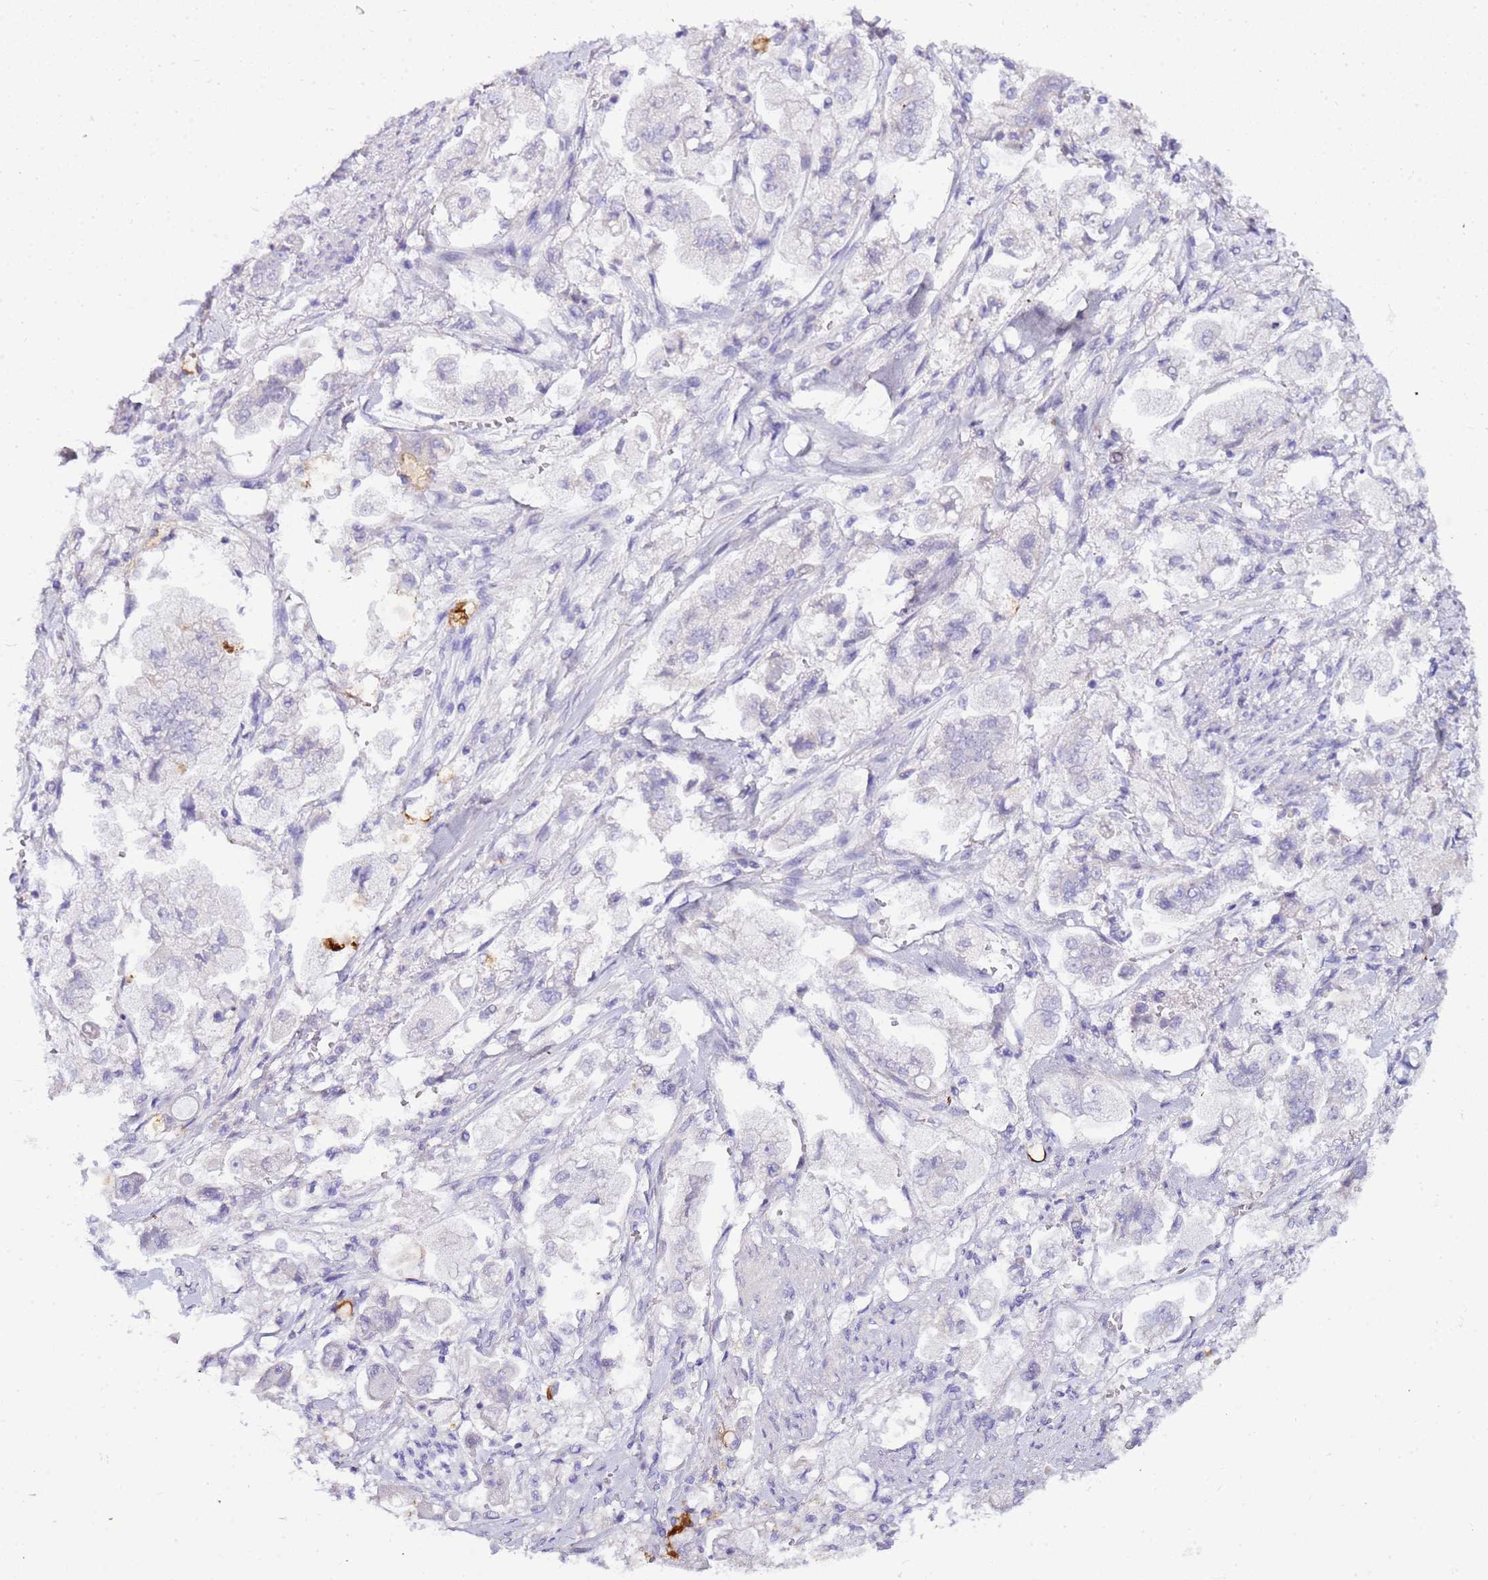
{"staining": {"intensity": "negative", "quantity": "none", "location": "none"}, "tissue": "stomach cancer", "cell_type": "Tumor cells", "image_type": "cancer", "snomed": [{"axis": "morphology", "description": "Adenocarcinoma, NOS"}, {"axis": "topography", "description": "Stomach"}], "caption": "DAB immunohistochemical staining of stomach adenocarcinoma shows no significant expression in tumor cells.", "gene": "DCDC2B", "patient": {"sex": "male", "age": 62}}